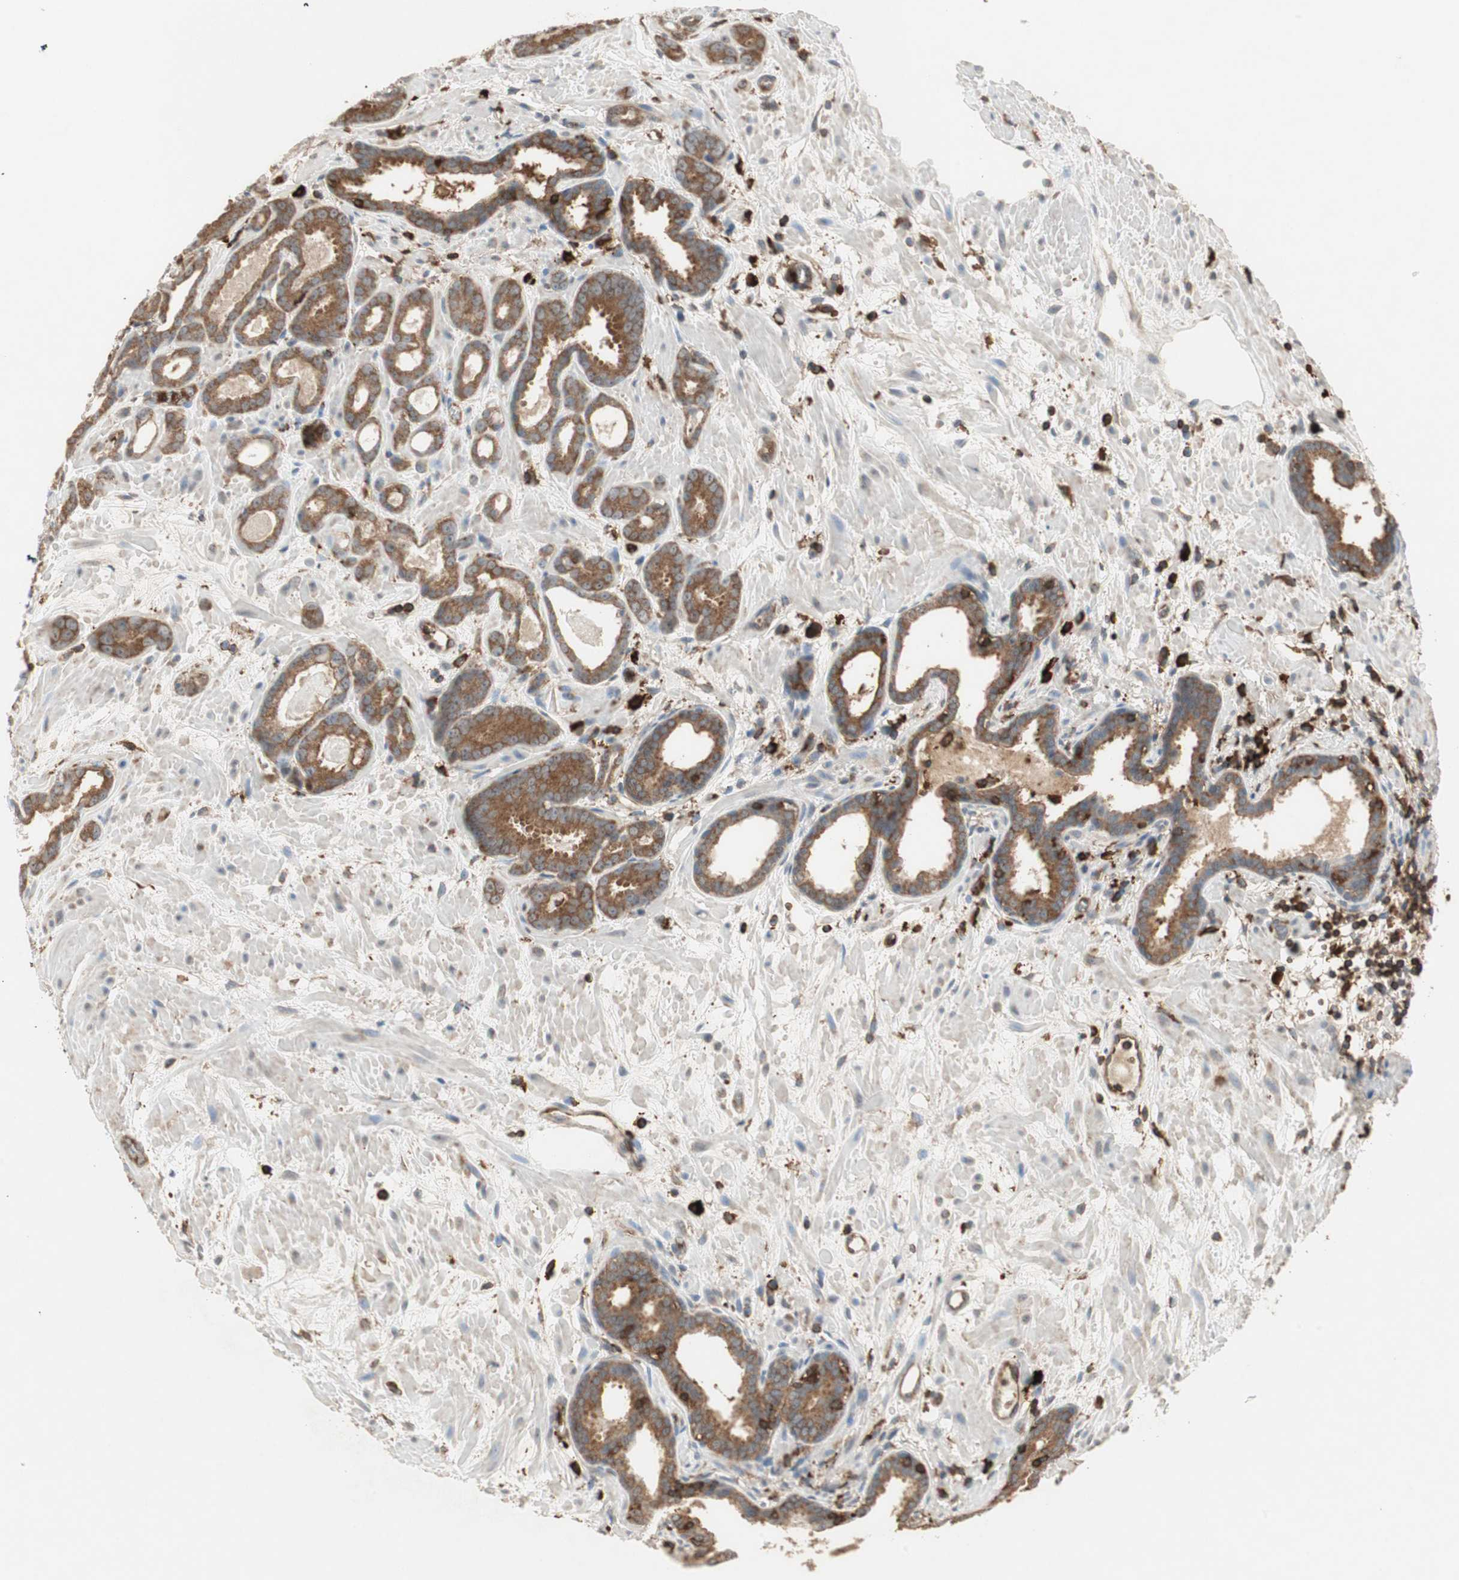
{"staining": {"intensity": "strong", "quantity": ">75%", "location": "cytoplasmic/membranous"}, "tissue": "prostate cancer", "cell_type": "Tumor cells", "image_type": "cancer", "snomed": [{"axis": "morphology", "description": "Adenocarcinoma, Low grade"}, {"axis": "topography", "description": "Prostate"}], "caption": "Immunohistochemical staining of human prostate cancer (low-grade adenocarcinoma) reveals strong cytoplasmic/membranous protein expression in approximately >75% of tumor cells.", "gene": "MMP3", "patient": {"sex": "male", "age": 57}}